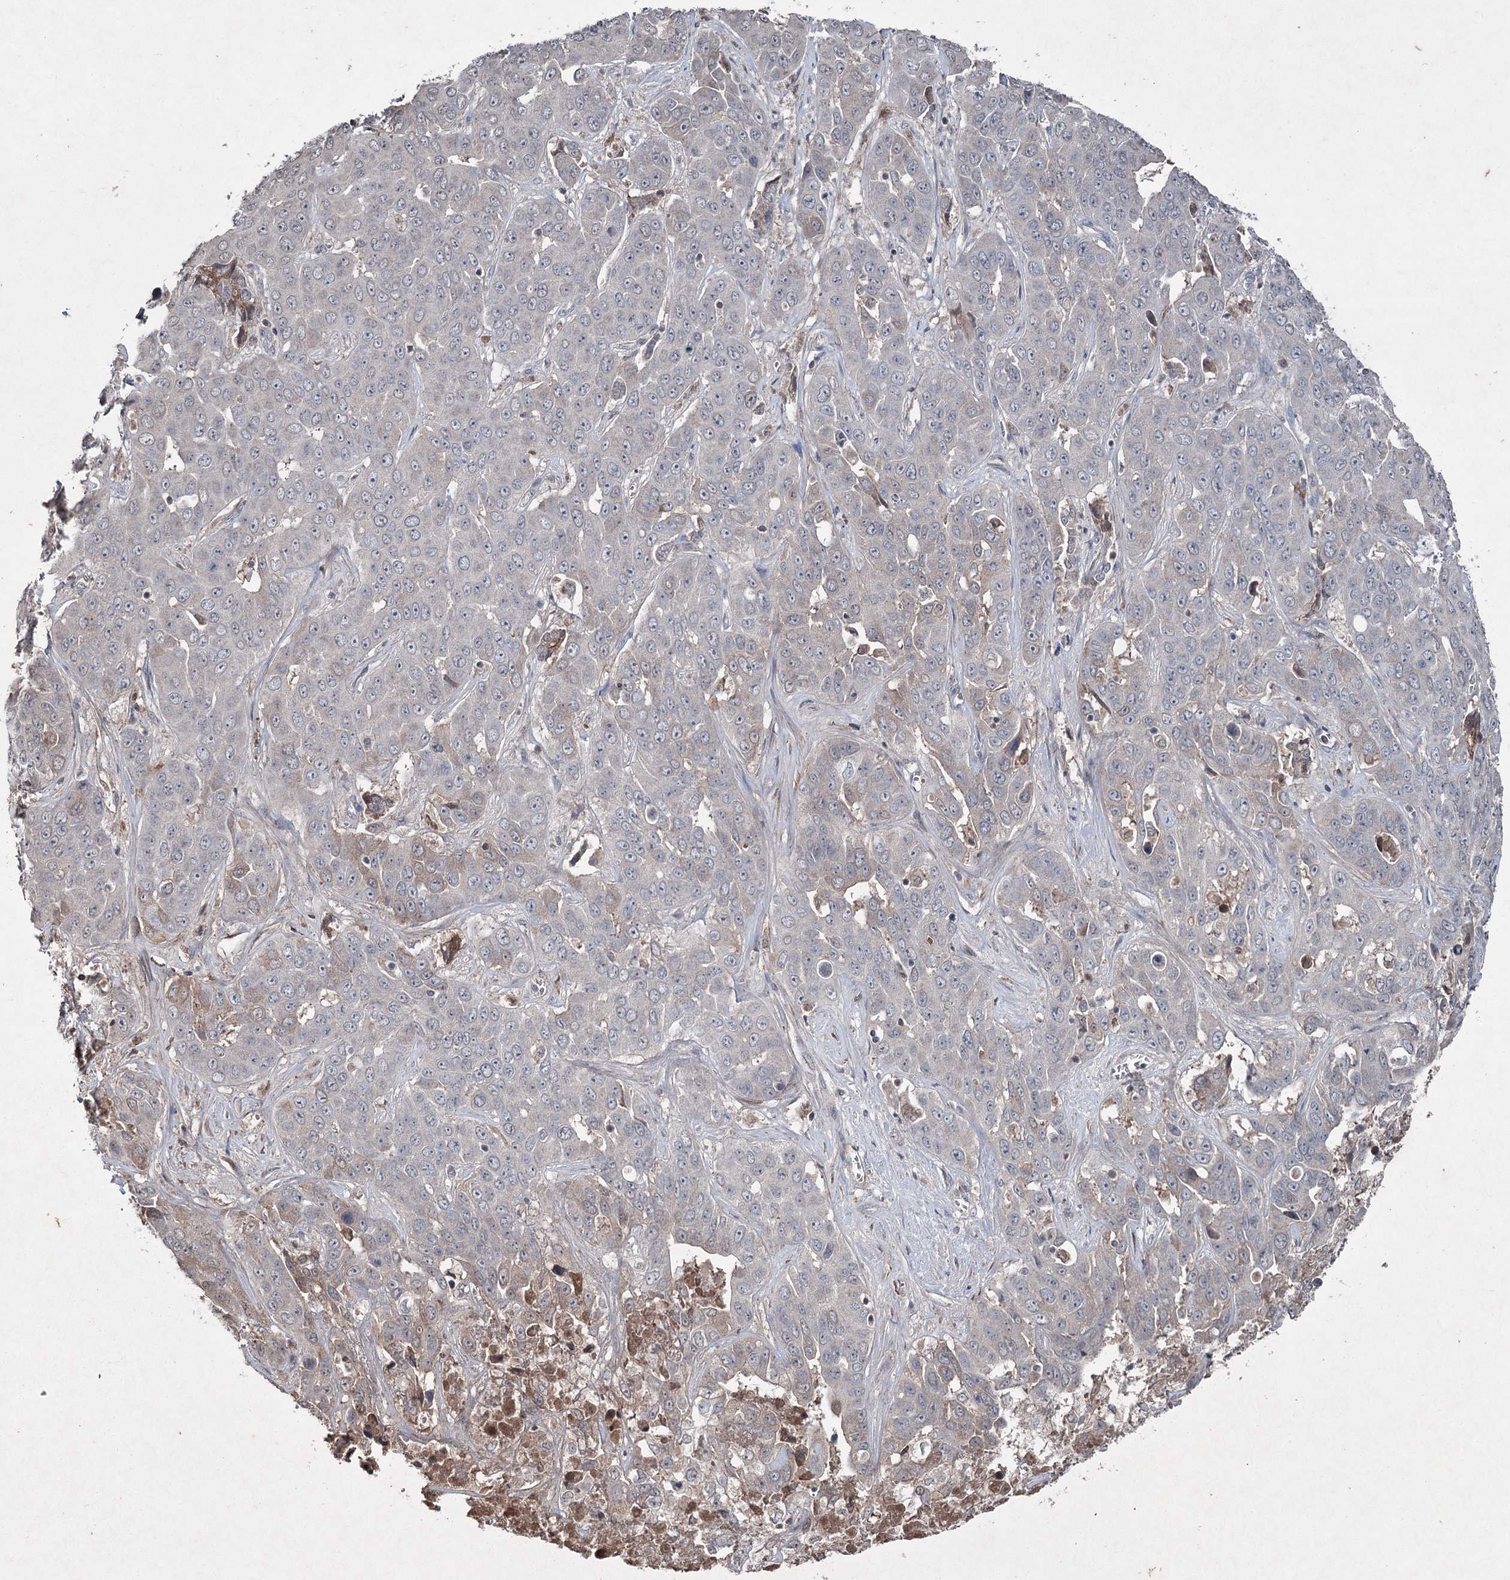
{"staining": {"intensity": "negative", "quantity": "none", "location": "none"}, "tissue": "liver cancer", "cell_type": "Tumor cells", "image_type": "cancer", "snomed": [{"axis": "morphology", "description": "Cholangiocarcinoma"}, {"axis": "topography", "description": "Liver"}], "caption": "Tumor cells show no significant staining in cholangiocarcinoma (liver).", "gene": "PGLYRP2", "patient": {"sex": "female", "age": 52}}